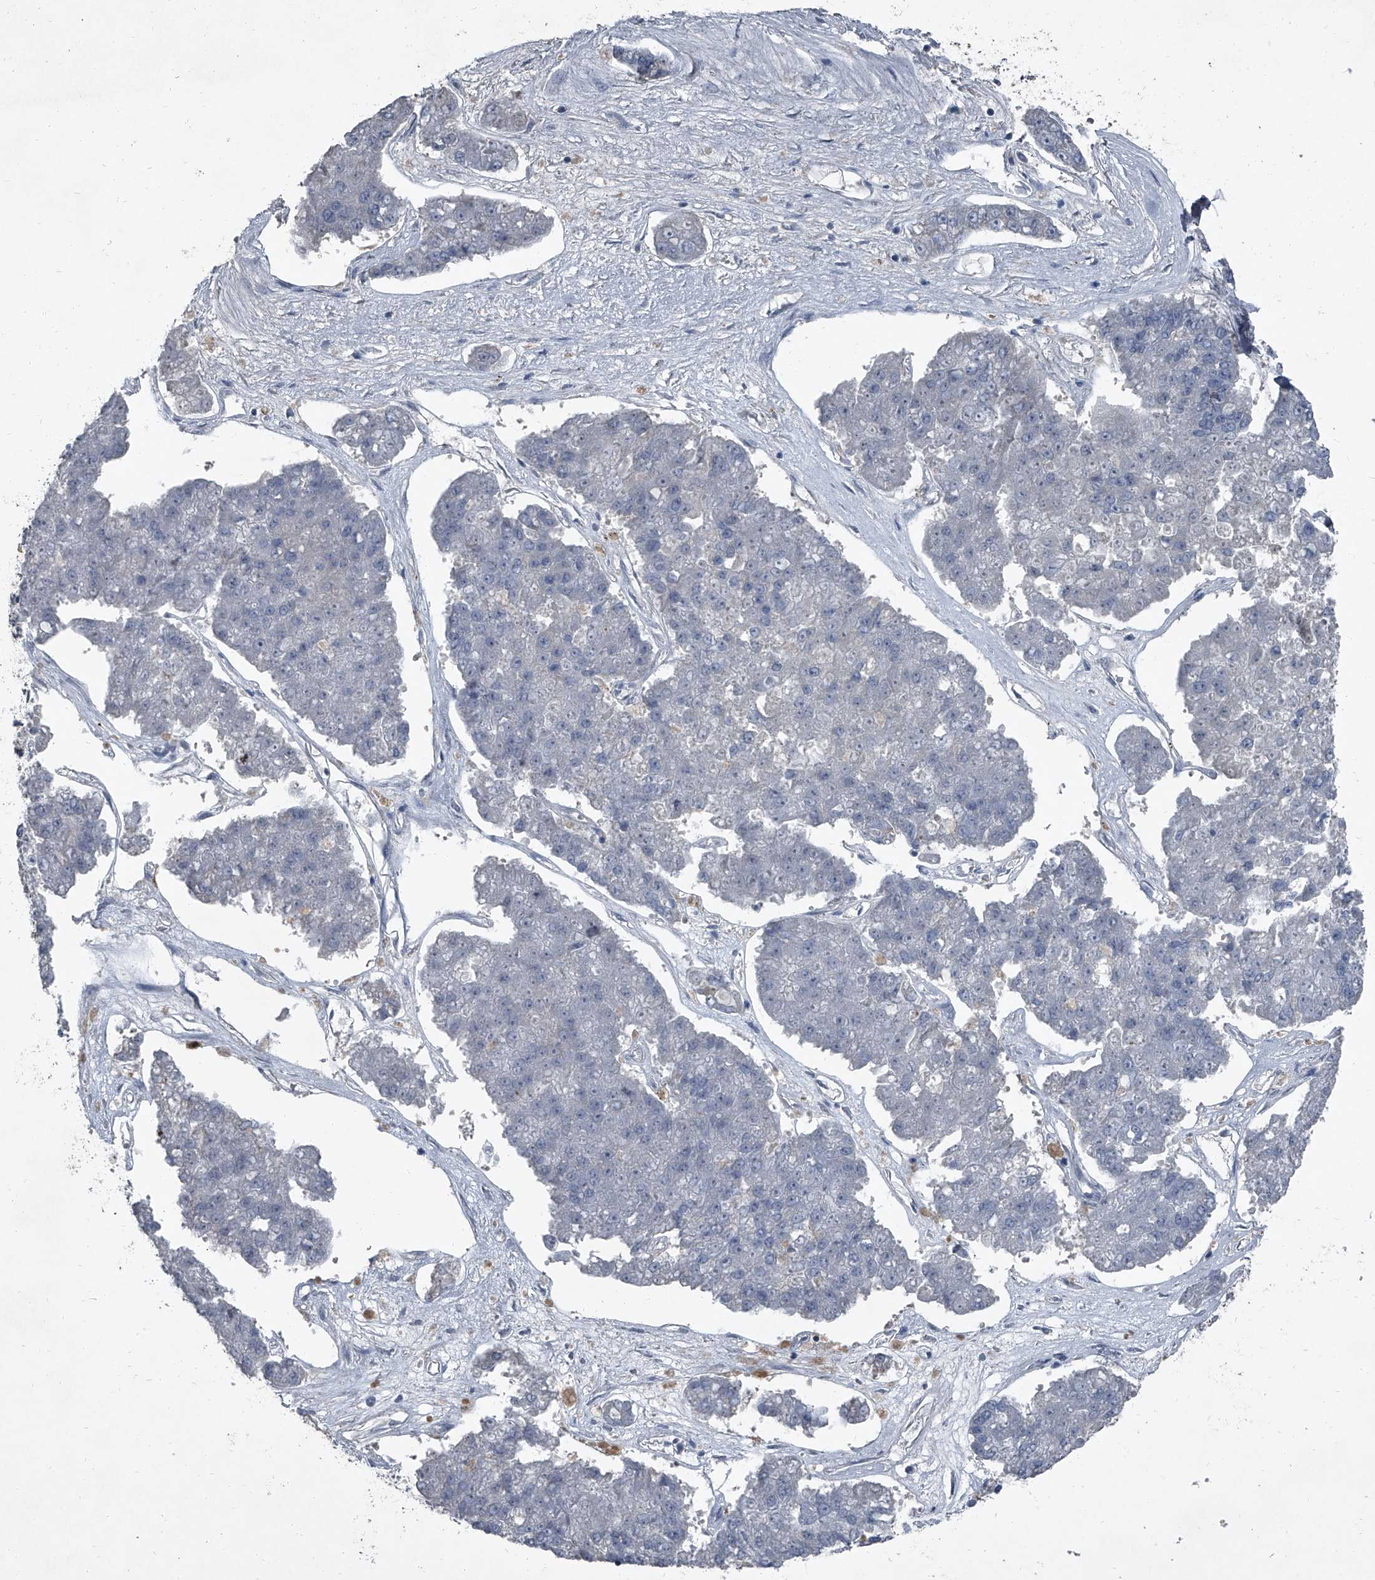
{"staining": {"intensity": "negative", "quantity": "none", "location": "none"}, "tissue": "pancreatic cancer", "cell_type": "Tumor cells", "image_type": "cancer", "snomed": [{"axis": "morphology", "description": "Adenocarcinoma, NOS"}, {"axis": "topography", "description": "Pancreas"}], "caption": "DAB immunohistochemical staining of adenocarcinoma (pancreatic) demonstrates no significant expression in tumor cells.", "gene": "HEPHL1", "patient": {"sex": "male", "age": 50}}